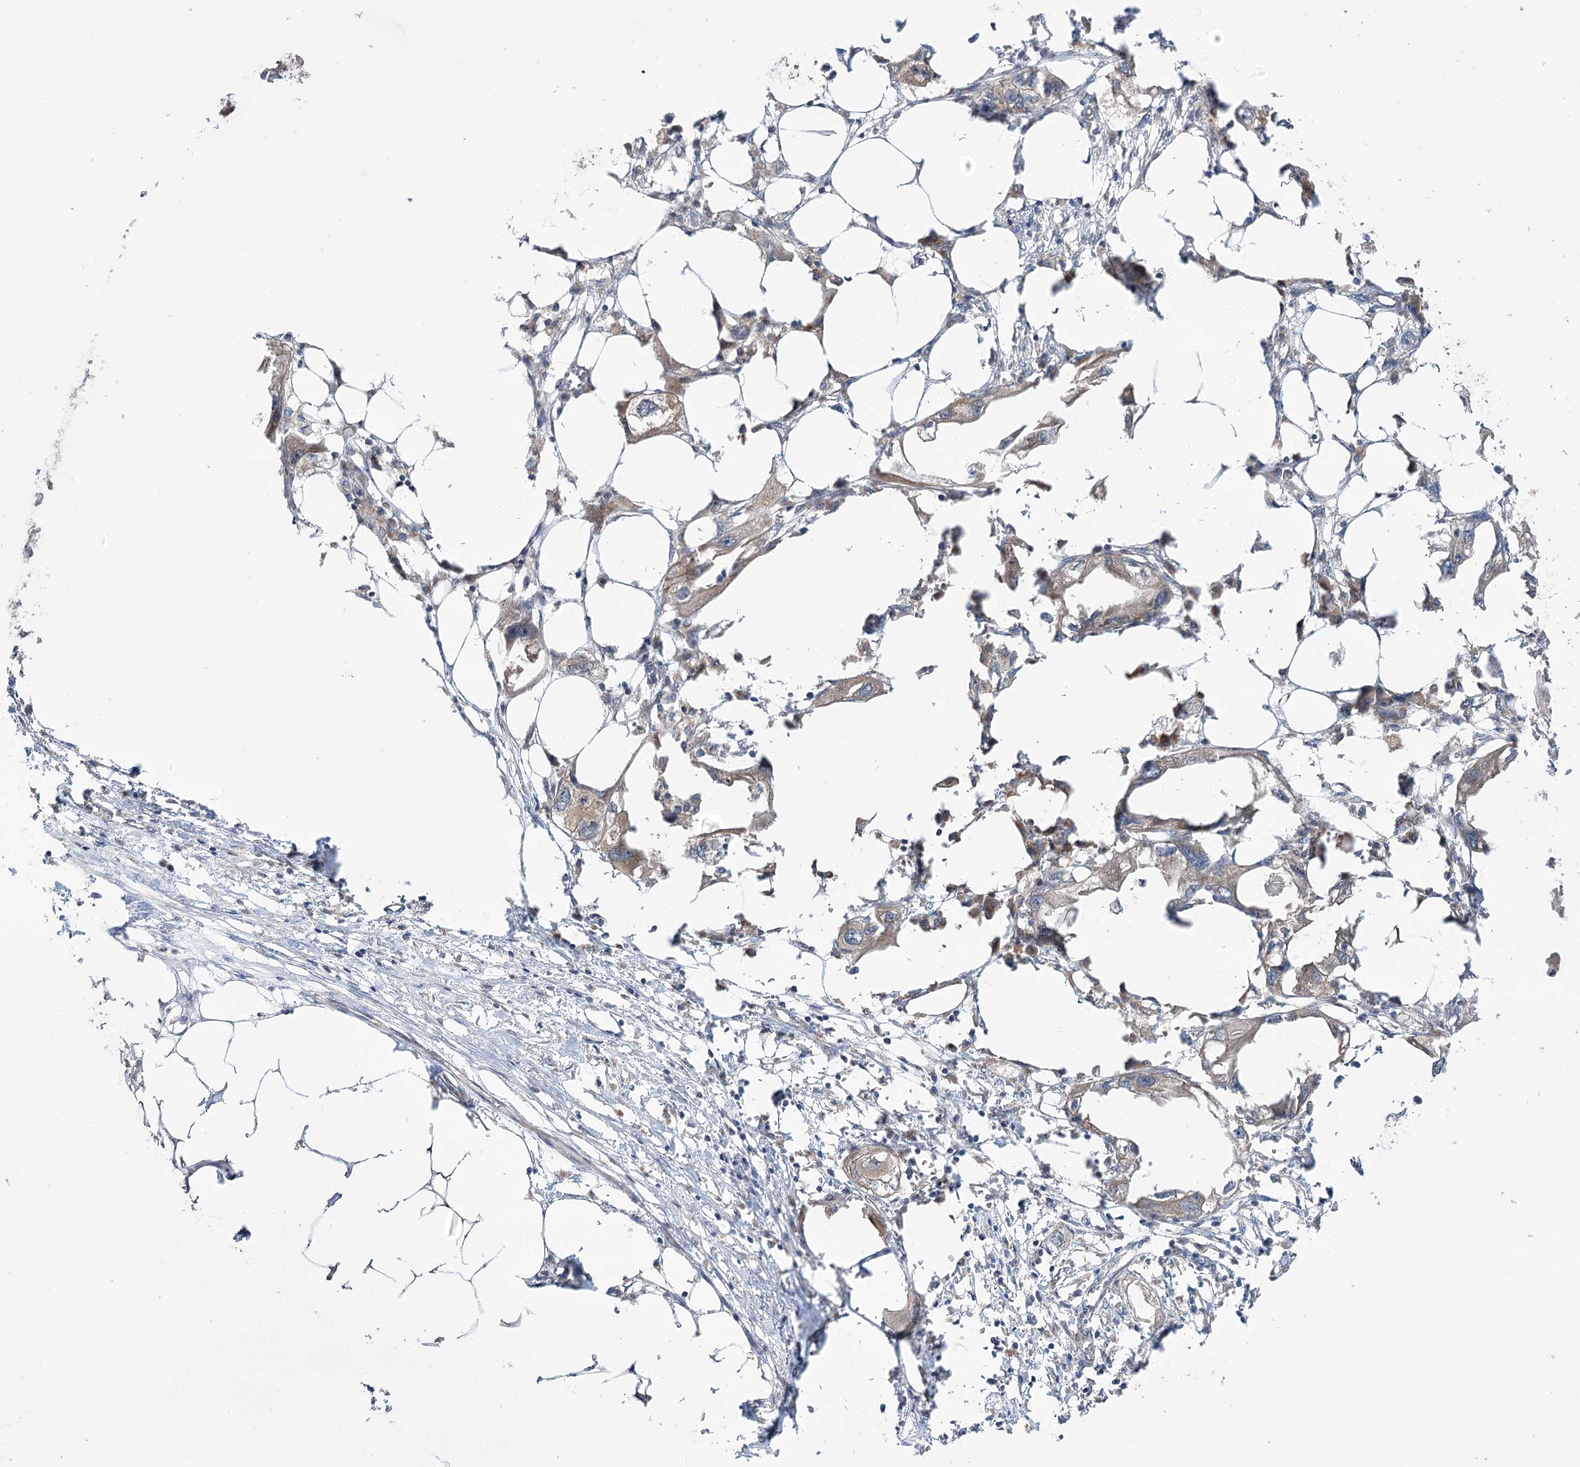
{"staining": {"intensity": "weak", "quantity": ">75%", "location": "cytoplasmic/membranous"}, "tissue": "endometrial cancer", "cell_type": "Tumor cells", "image_type": "cancer", "snomed": [{"axis": "morphology", "description": "Adenocarcinoma, NOS"}, {"axis": "morphology", "description": "Adenocarcinoma, metastatic, NOS"}, {"axis": "topography", "description": "Adipose tissue"}, {"axis": "topography", "description": "Endometrium"}], "caption": "The histopathology image reveals immunohistochemical staining of endometrial cancer. There is weak cytoplasmic/membranous positivity is present in about >75% of tumor cells.", "gene": "VPS37B", "patient": {"sex": "female", "age": 67}}